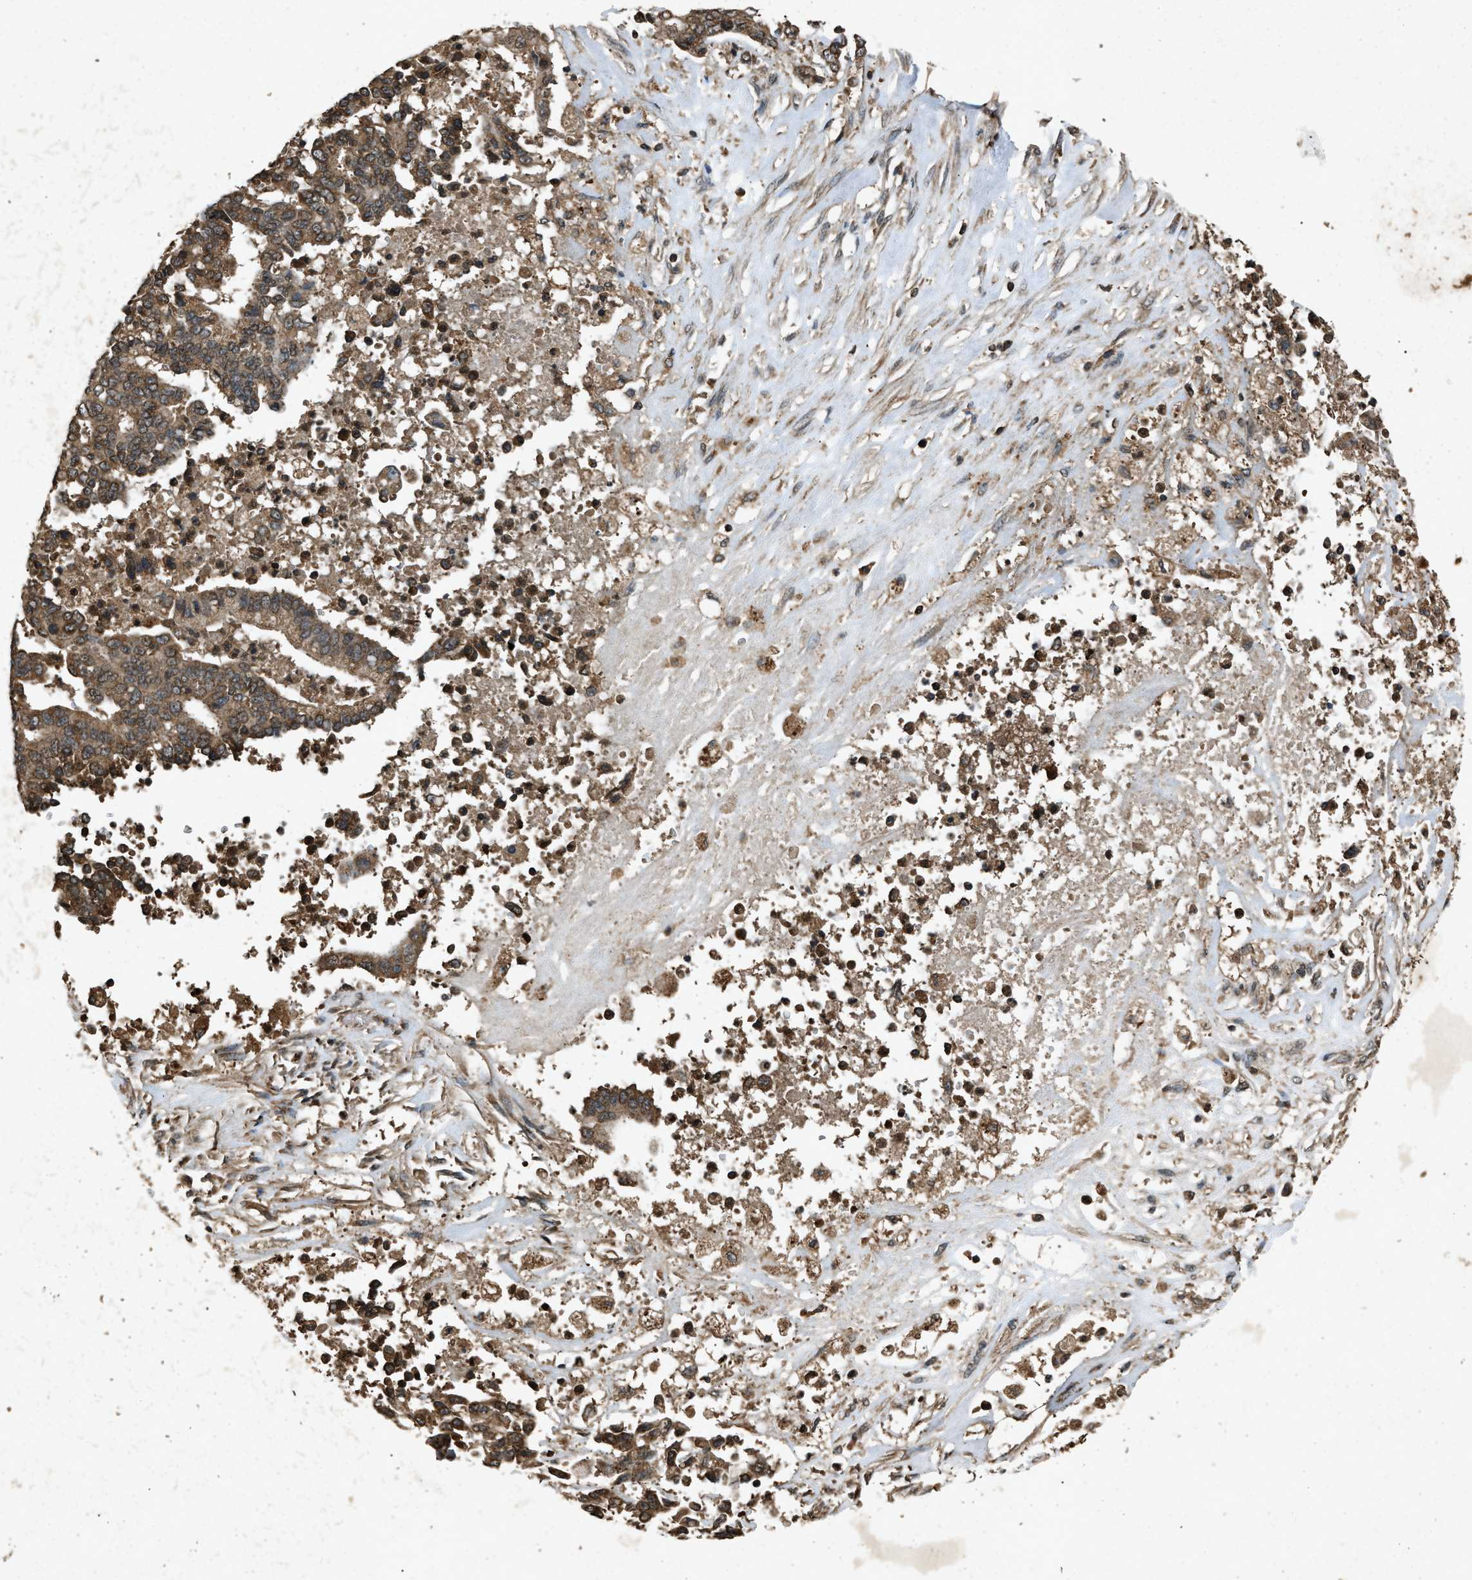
{"staining": {"intensity": "moderate", "quantity": ">75%", "location": "cytoplasmic/membranous"}, "tissue": "liver cancer", "cell_type": "Tumor cells", "image_type": "cancer", "snomed": [{"axis": "morphology", "description": "Cholangiocarcinoma"}, {"axis": "topography", "description": "Liver"}], "caption": "DAB immunohistochemical staining of liver cancer demonstrates moderate cytoplasmic/membranous protein expression in about >75% of tumor cells.", "gene": "OAS1", "patient": {"sex": "male", "age": 57}}